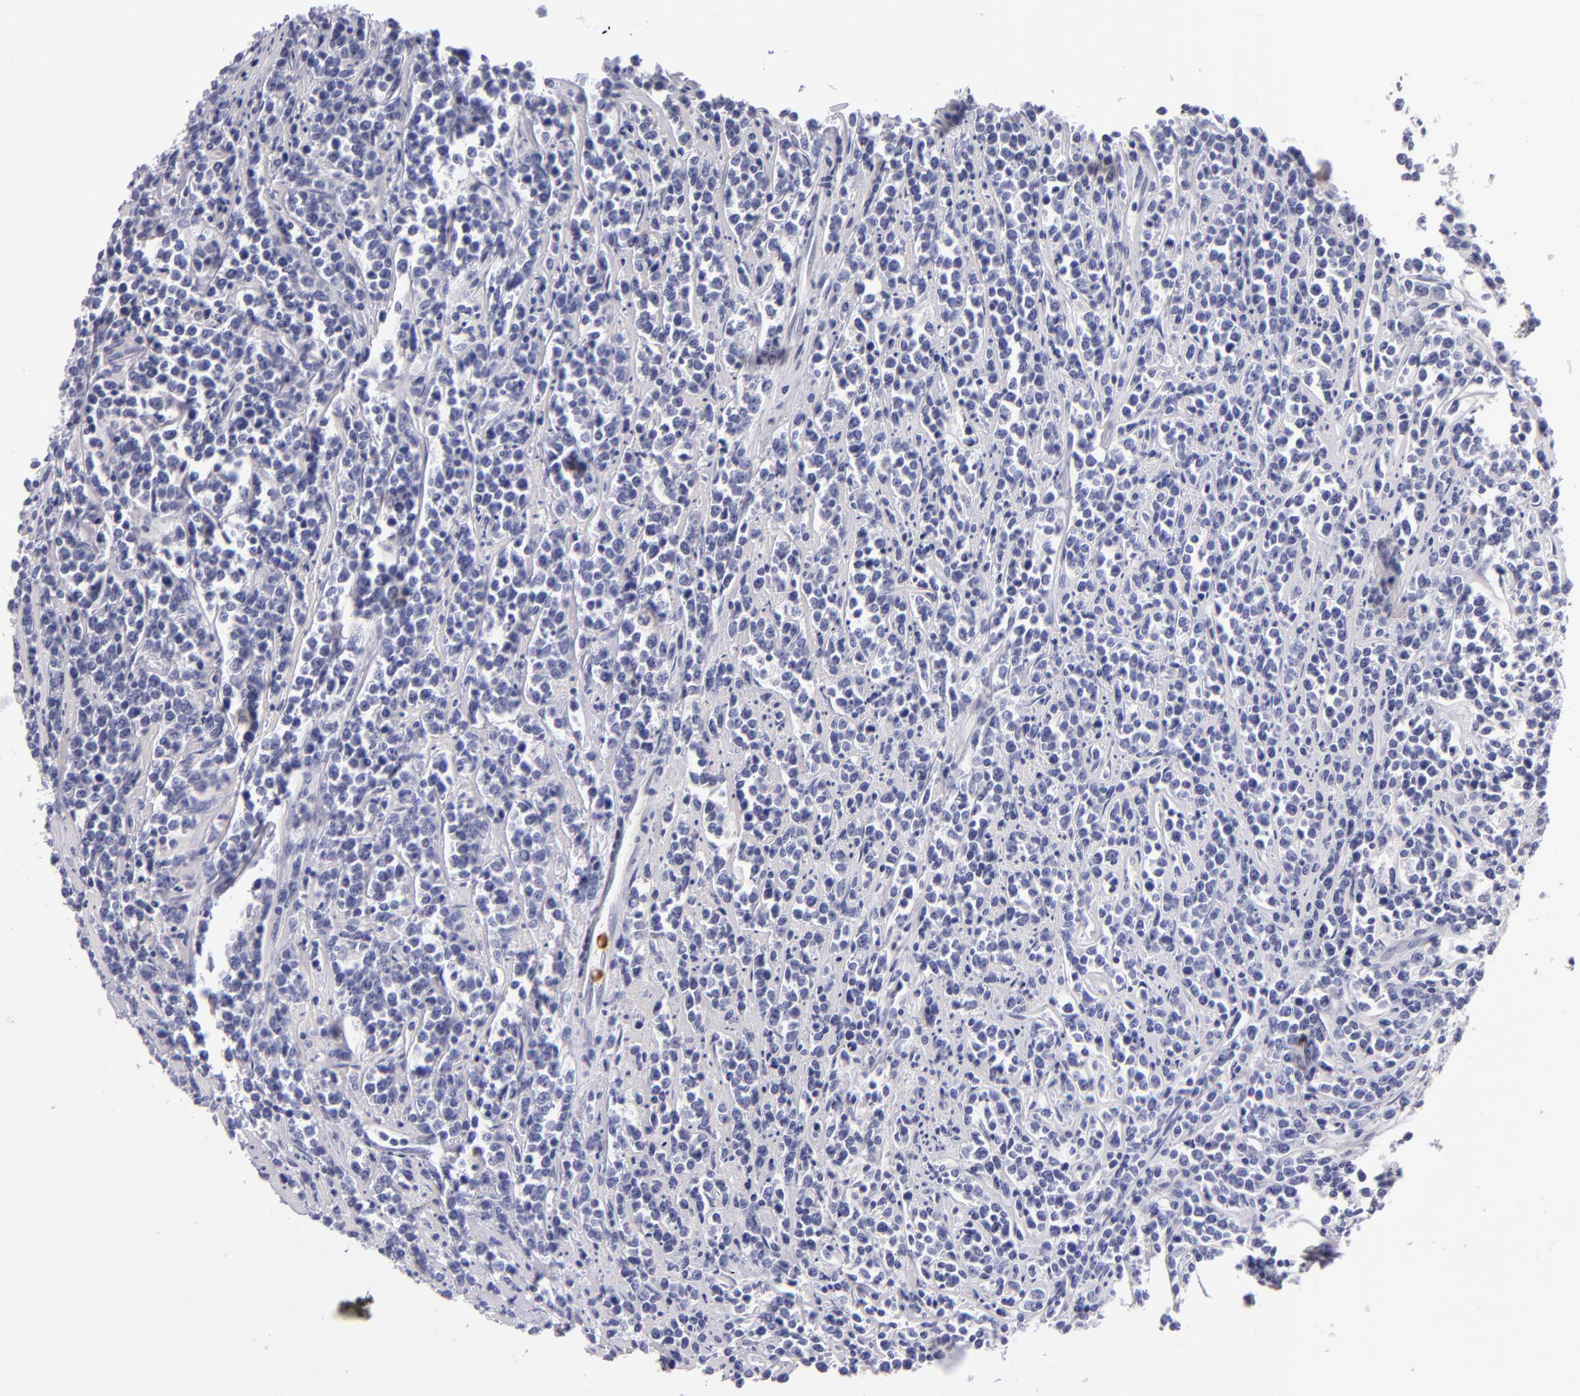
{"staining": {"intensity": "negative", "quantity": "none", "location": "none"}, "tissue": "lymphoma", "cell_type": "Tumor cells", "image_type": "cancer", "snomed": [{"axis": "morphology", "description": "Malignant lymphoma, non-Hodgkin's type, High grade"}, {"axis": "topography", "description": "Small intestine"}, {"axis": "topography", "description": "Colon"}], "caption": "Tumor cells show no significant protein expression in malignant lymphoma, non-Hodgkin's type (high-grade).", "gene": "CDH3", "patient": {"sex": "male", "age": 8}}